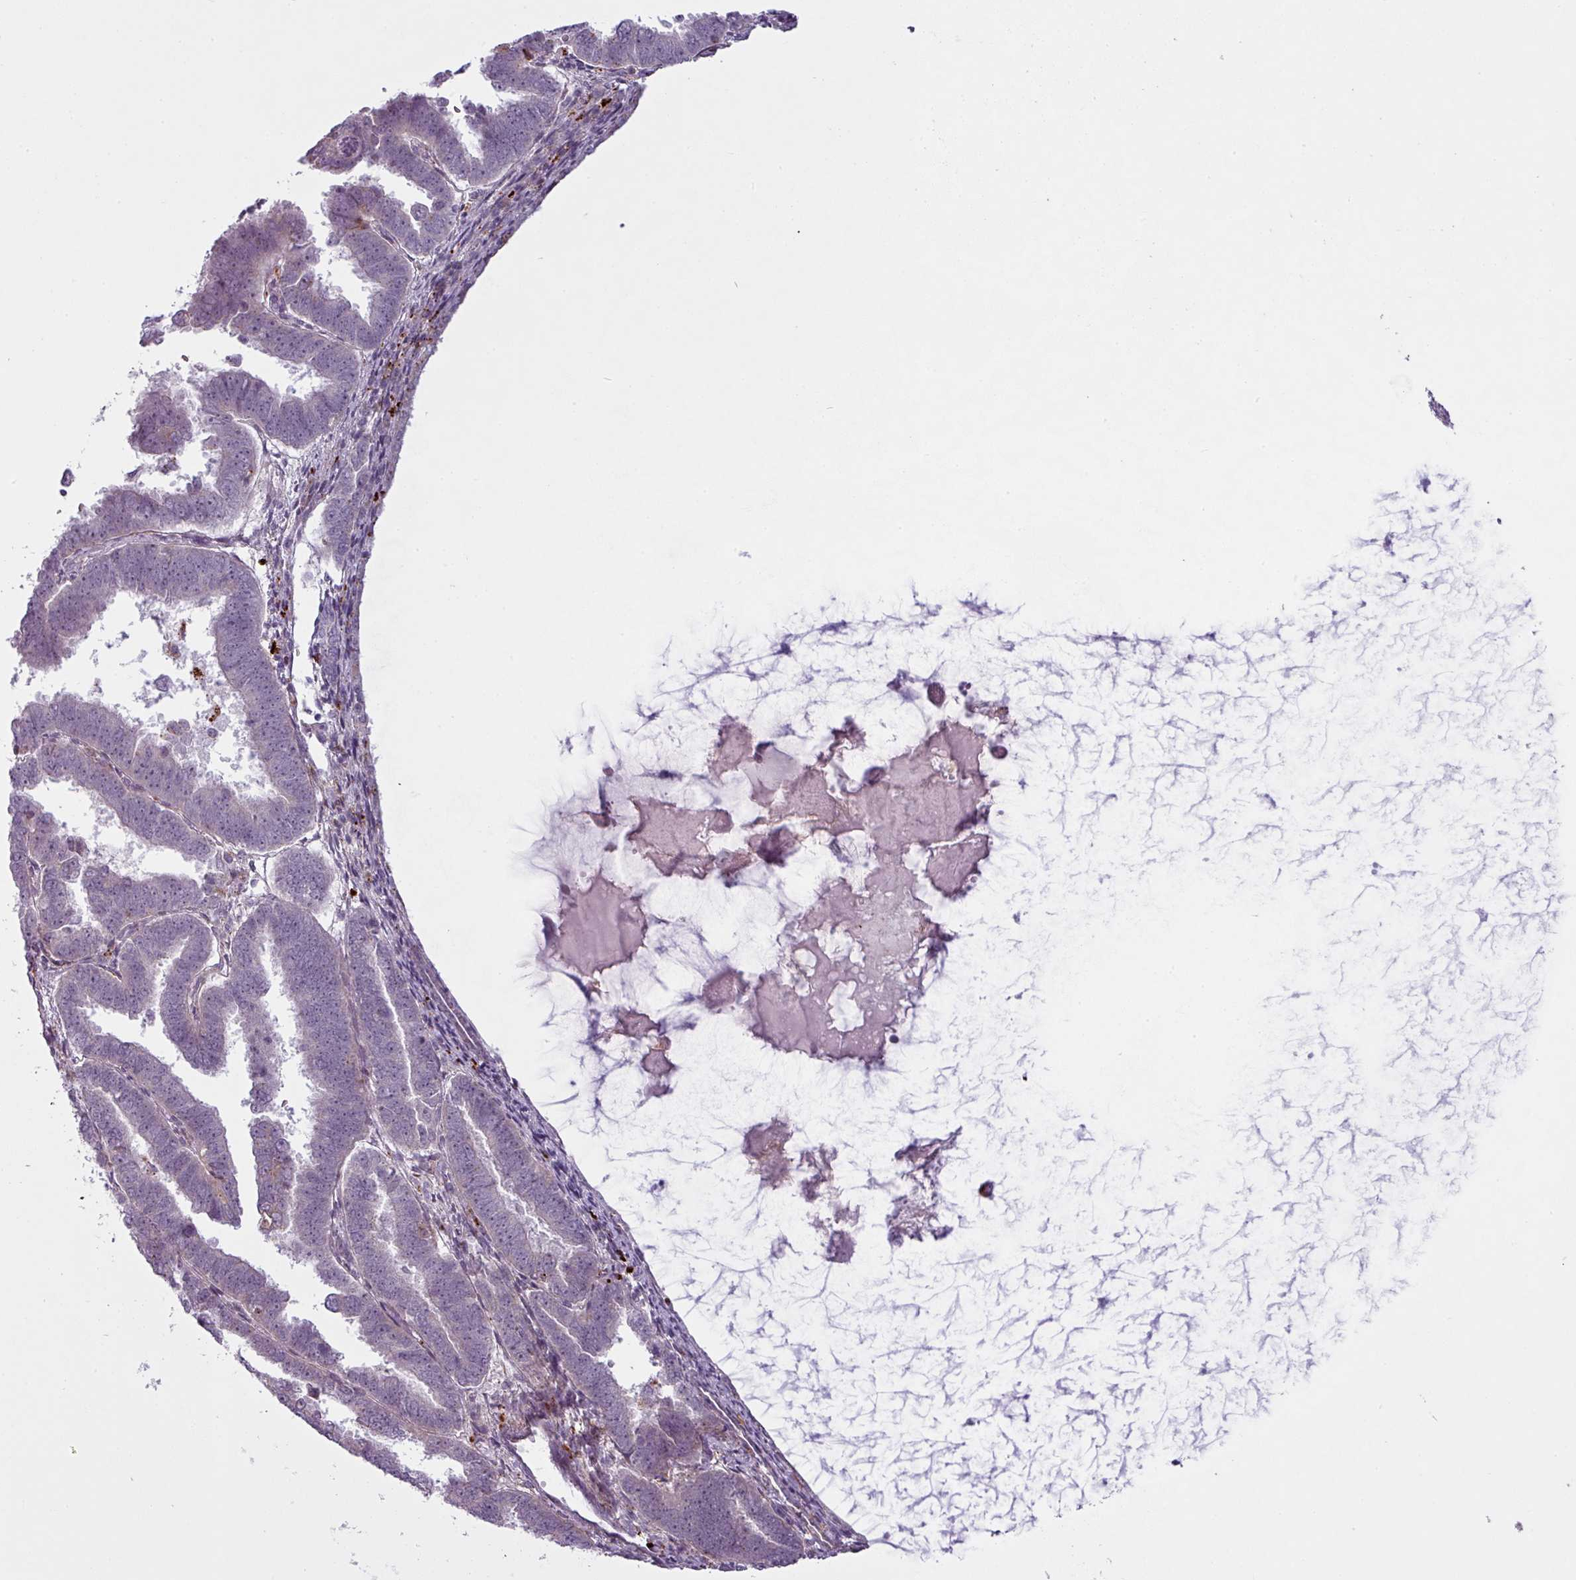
{"staining": {"intensity": "weak", "quantity": "<25%", "location": "cytoplasmic/membranous"}, "tissue": "endometrial cancer", "cell_type": "Tumor cells", "image_type": "cancer", "snomed": [{"axis": "morphology", "description": "Adenocarcinoma, NOS"}, {"axis": "topography", "description": "Endometrium"}], "caption": "An immunohistochemistry (IHC) micrograph of adenocarcinoma (endometrial) is shown. There is no staining in tumor cells of adenocarcinoma (endometrial).", "gene": "MAP7D2", "patient": {"sex": "female", "age": 75}}